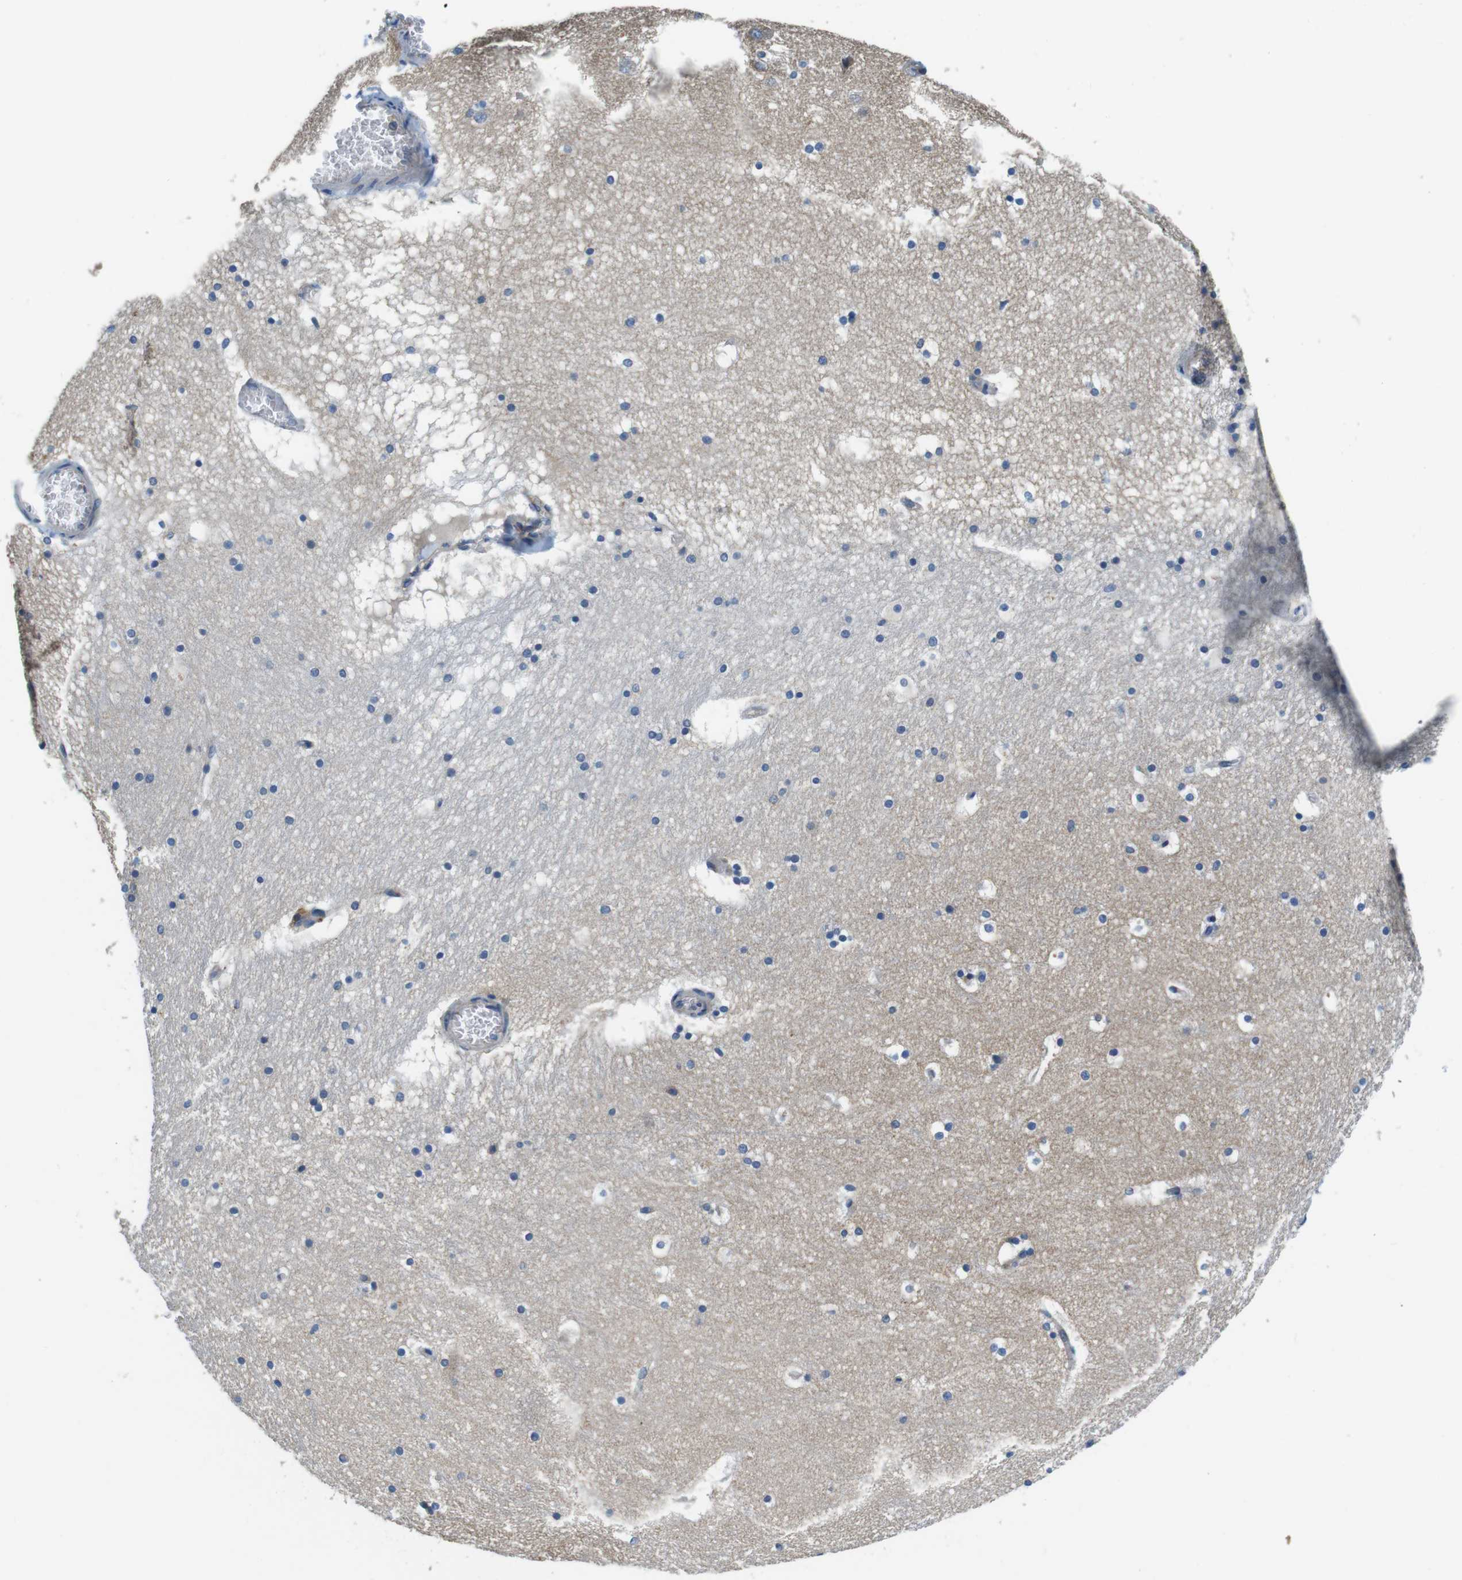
{"staining": {"intensity": "negative", "quantity": "none", "location": "none"}, "tissue": "hippocampus", "cell_type": "Glial cells", "image_type": "normal", "snomed": [{"axis": "morphology", "description": "Normal tissue, NOS"}, {"axis": "topography", "description": "Hippocampus"}], "caption": "Glial cells are negative for brown protein staining in benign hippocampus.", "gene": "DENND4C", "patient": {"sex": "male", "age": 45}}